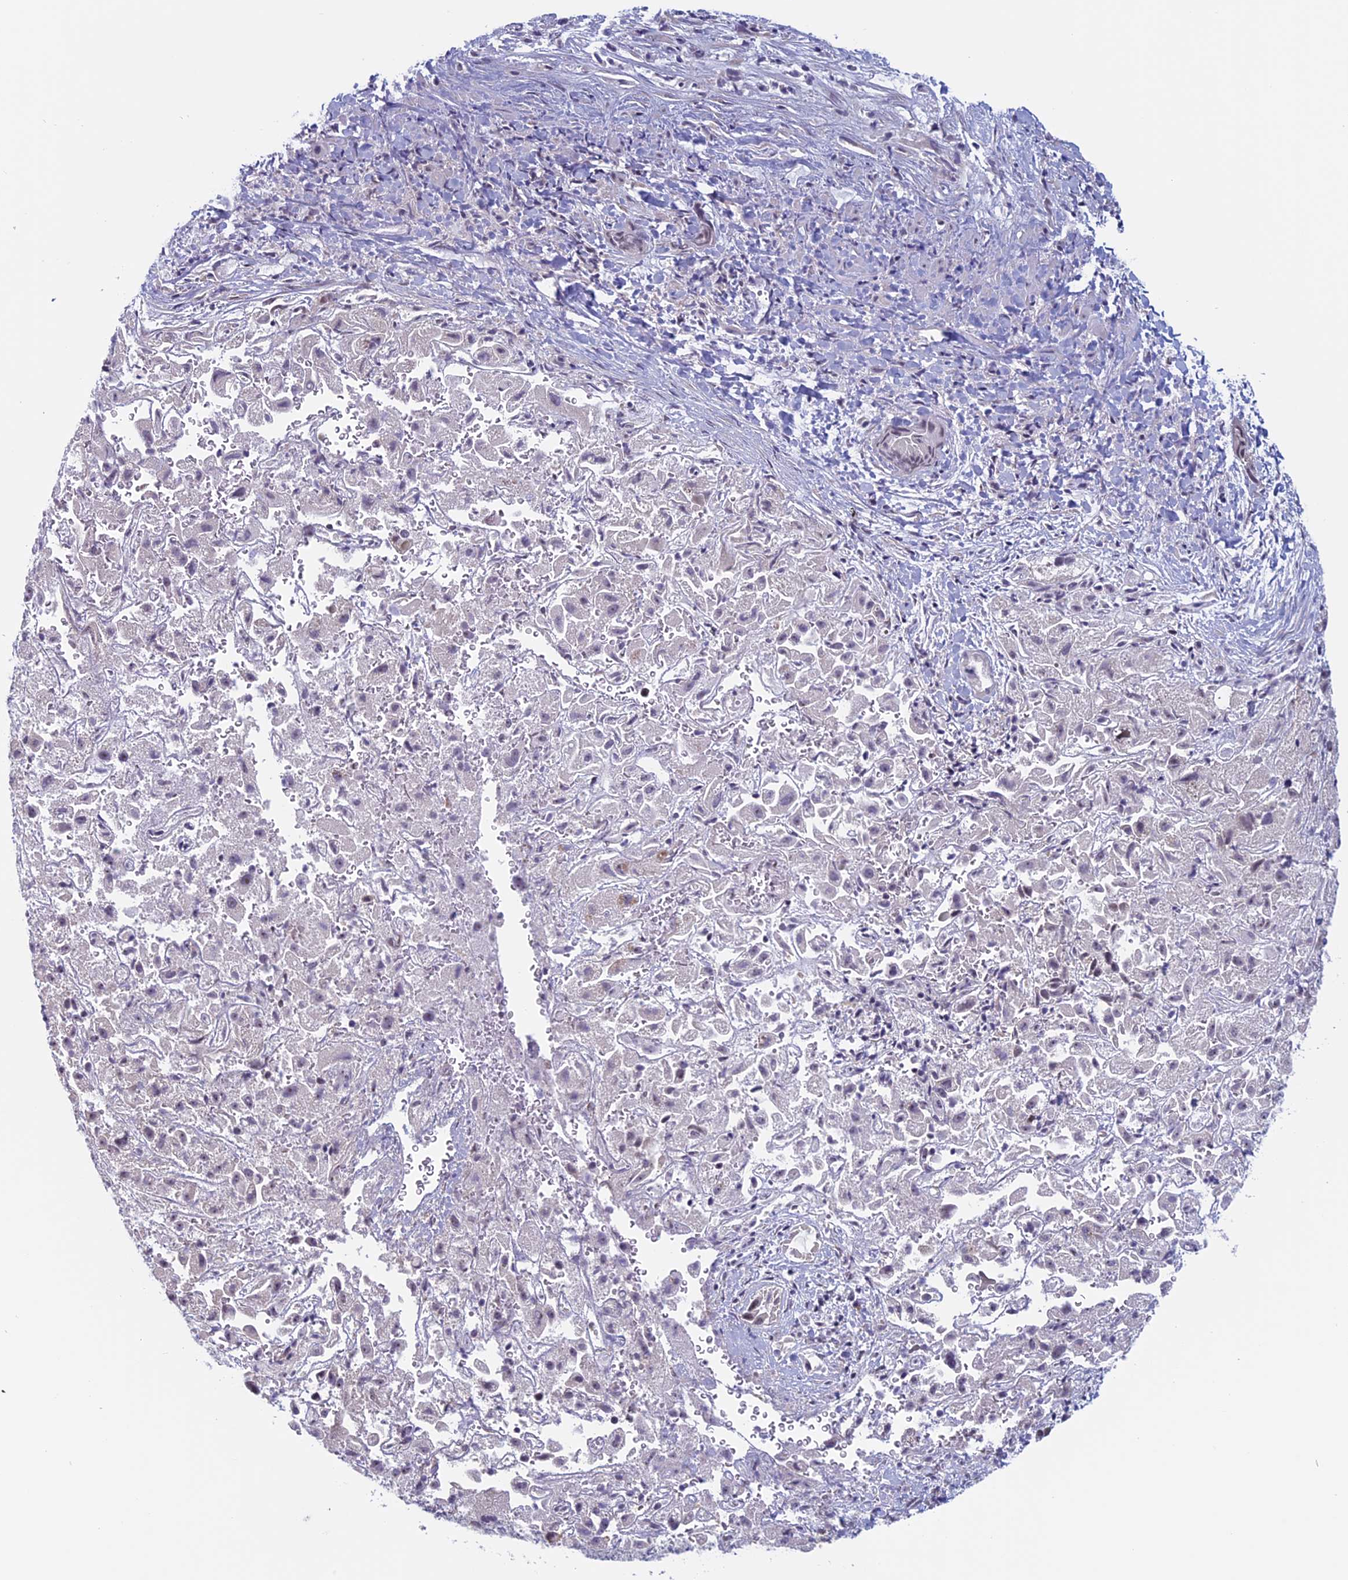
{"staining": {"intensity": "negative", "quantity": "none", "location": "none"}, "tissue": "liver cancer", "cell_type": "Tumor cells", "image_type": "cancer", "snomed": [{"axis": "morphology", "description": "Cholangiocarcinoma"}, {"axis": "topography", "description": "Liver"}], "caption": "Liver cancer (cholangiocarcinoma) stained for a protein using immunohistochemistry (IHC) demonstrates no positivity tumor cells.", "gene": "SLC1A6", "patient": {"sex": "female", "age": 52}}